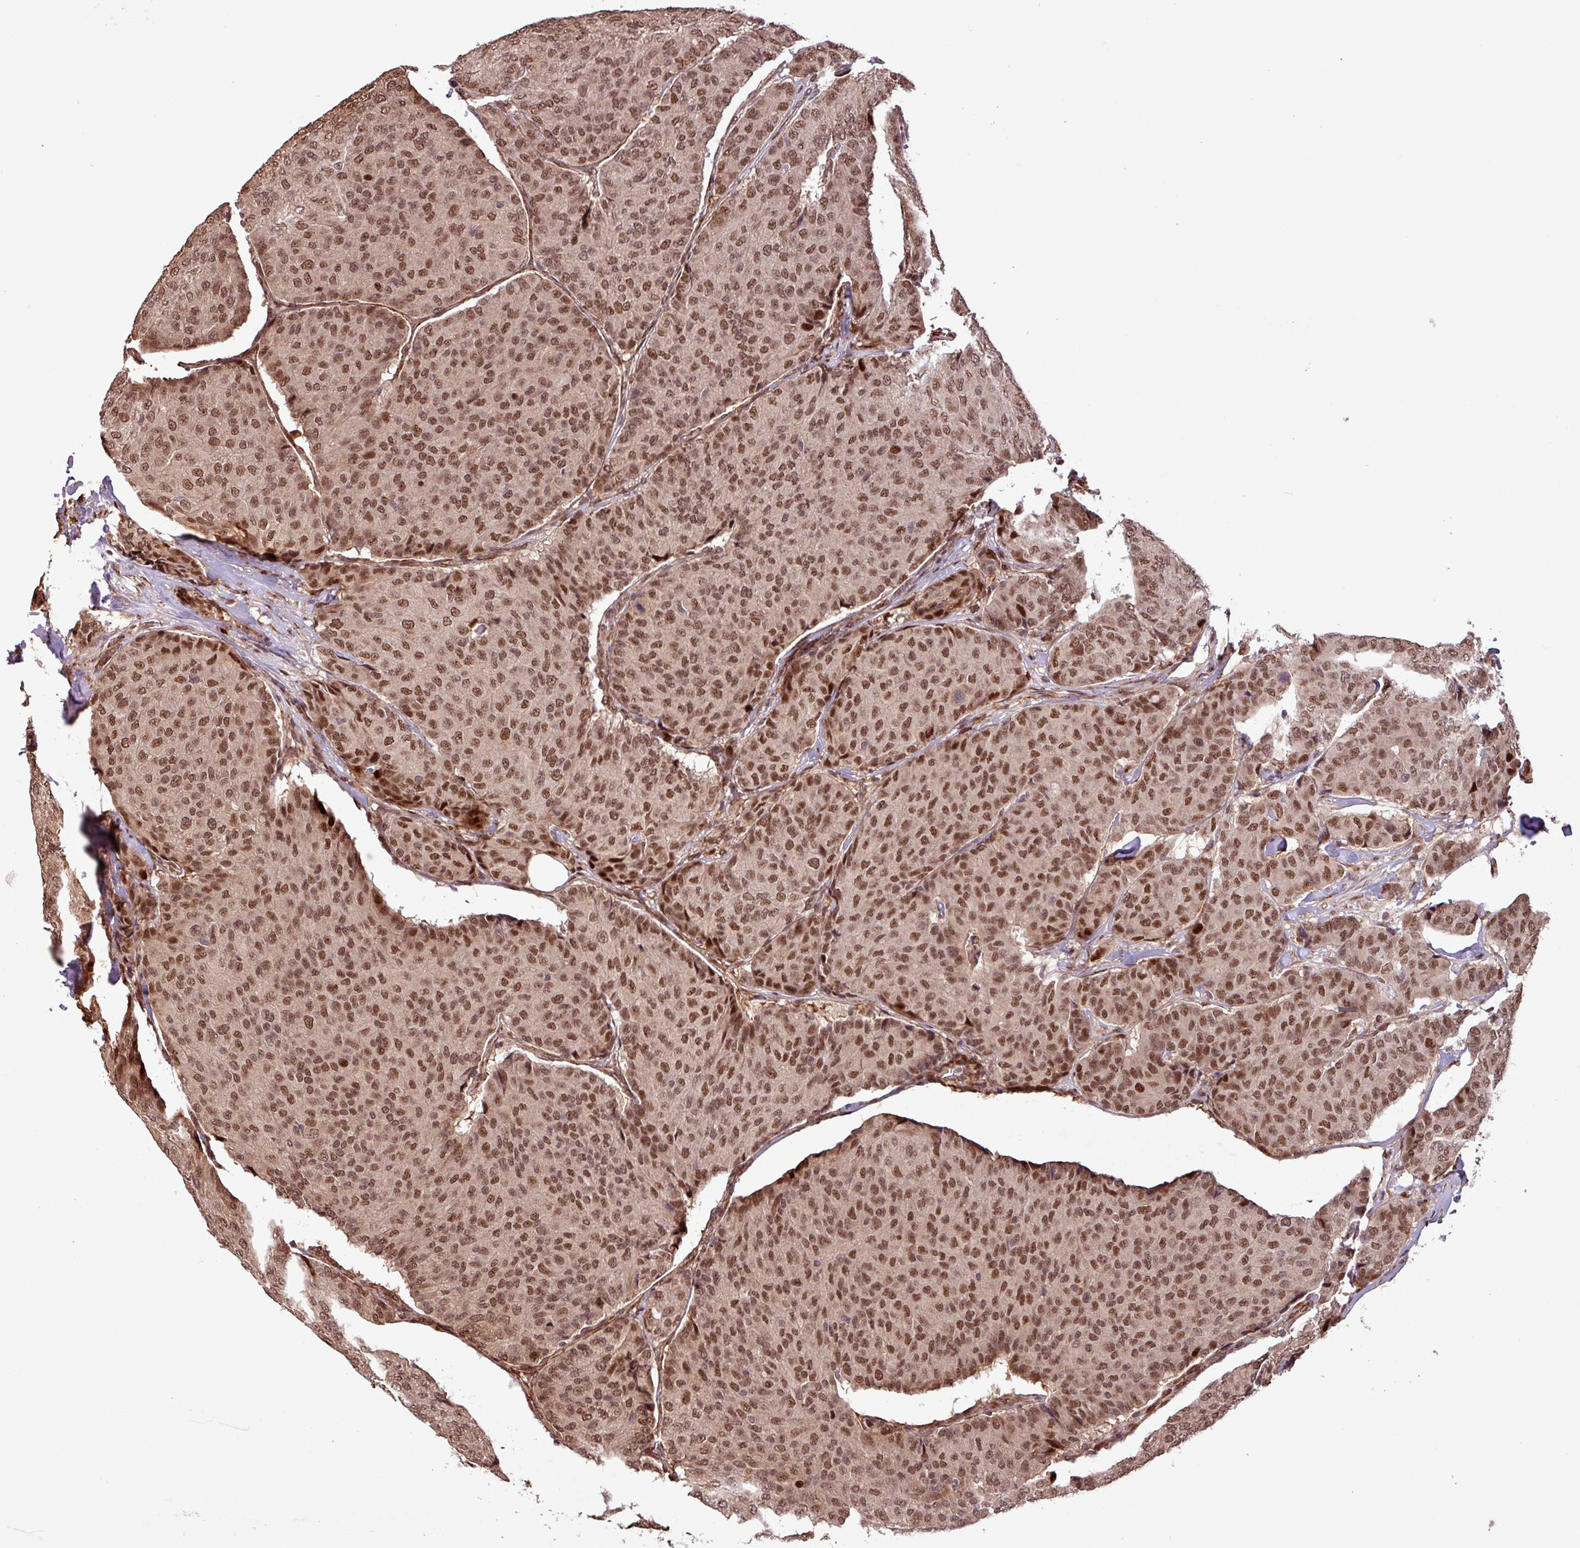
{"staining": {"intensity": "moderate", "quantity": ">75%", "location": "nuclear"}, "tissue": "breast cancer", "cell_type": "Tumor cells", "image_type": "cancer", "snomed": [{"axis": "morphology", "description": "Duct carcinoma"}, {"axis": "topography", "description": "Breast"}], "caption": "Human breast intraductal carcinoma stained with a brown dye displays moderate nuclear positive positivity in approximately >75% of tumor cells.", "gene": "SLC22A24", "patient": {"sex": "female", "age": 75}}